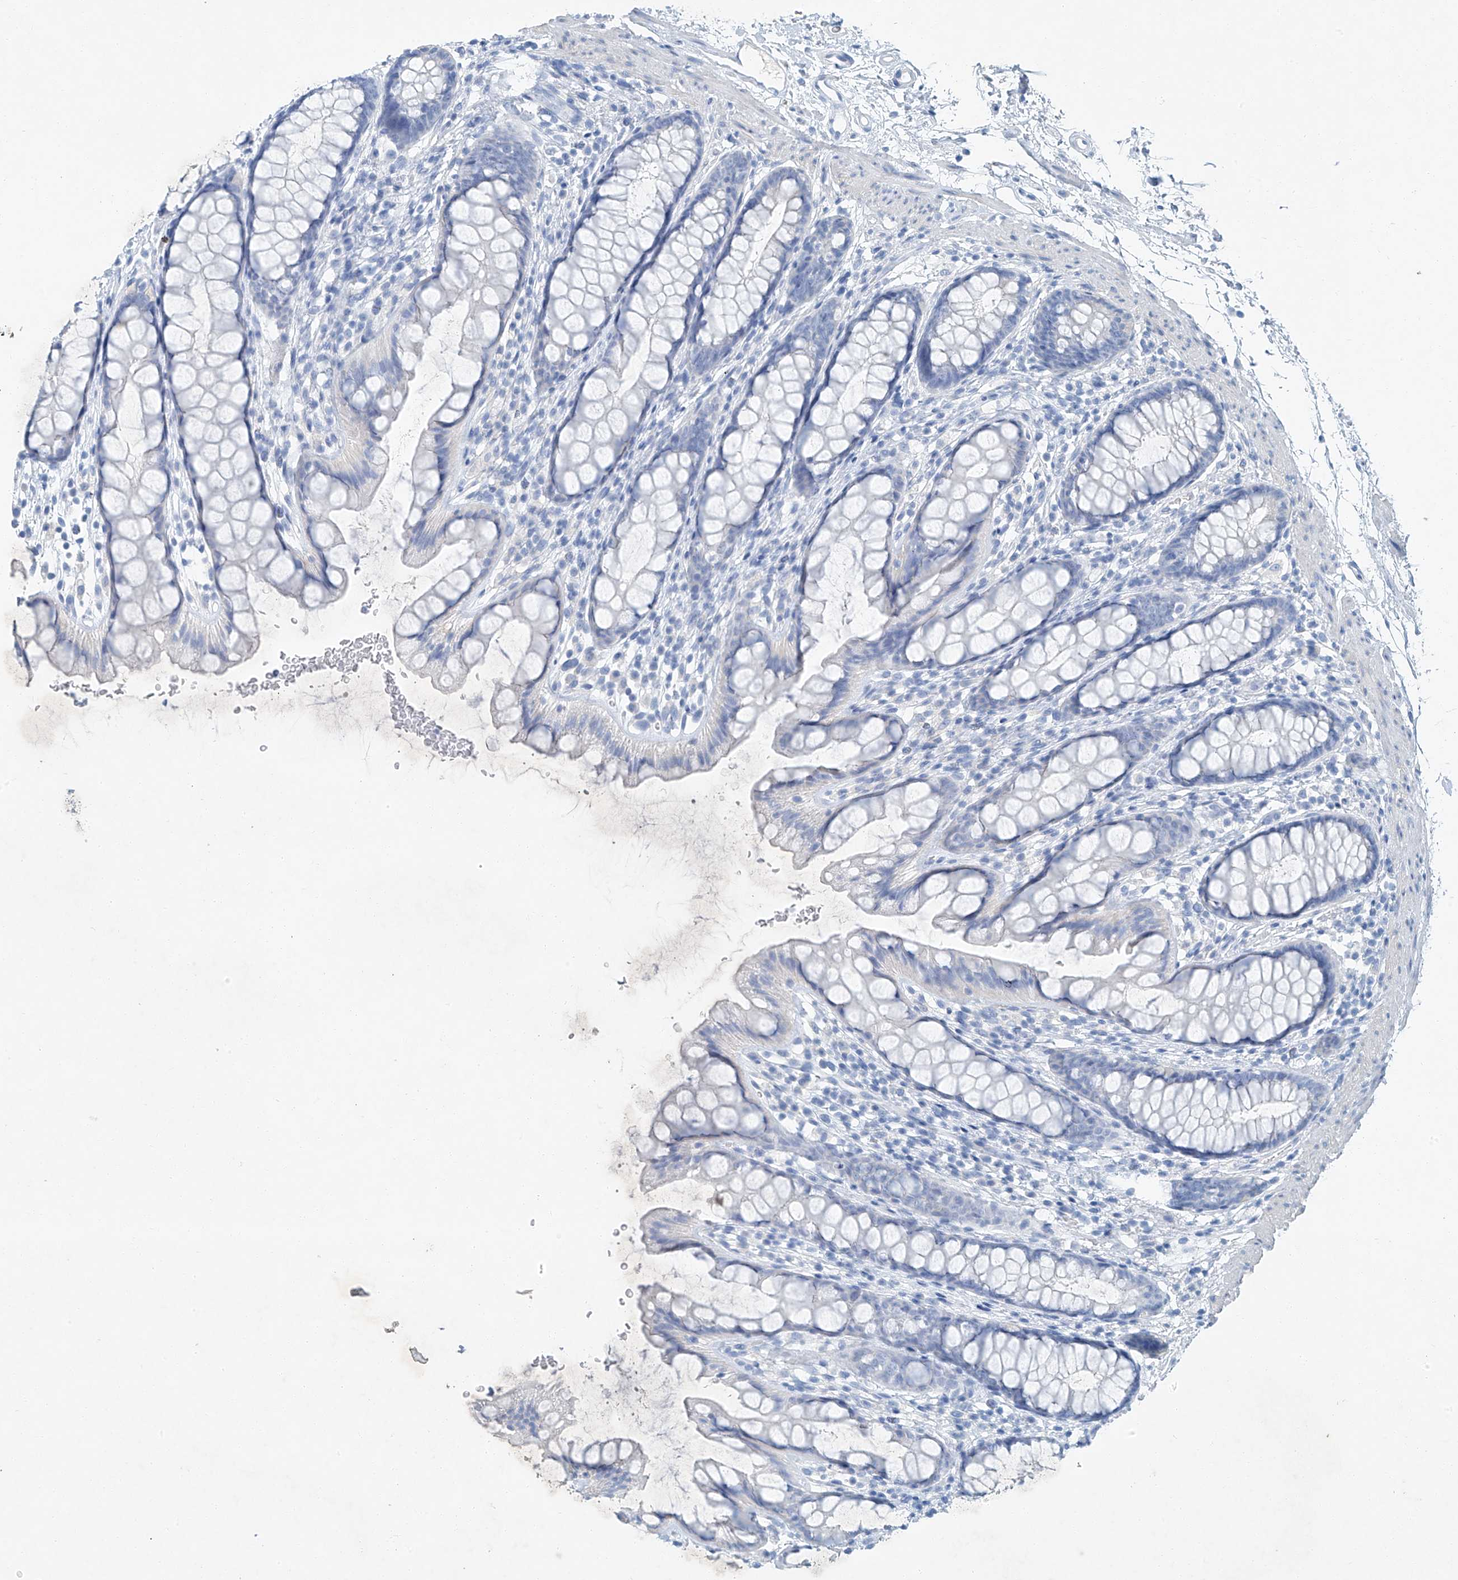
{"staining": {"intensity": "negative", "quantity": "none", "location": "none"}, "tissue": "rectum", "cell_type": "Glandular cells", "image_type": "normal", "snomed": [{"axis": "morphology", "description": "Normal tissue, NOS"}, {"axis": "topography", "description": "Rectum"}], "caption": "IHC histopathology image of unremarkable rectum: human rectum stained with DAB demonstrates no significant protein staining in glandular cells.", "gene": "C1orf87", "patient": {"sex": "female", "age": 65}}